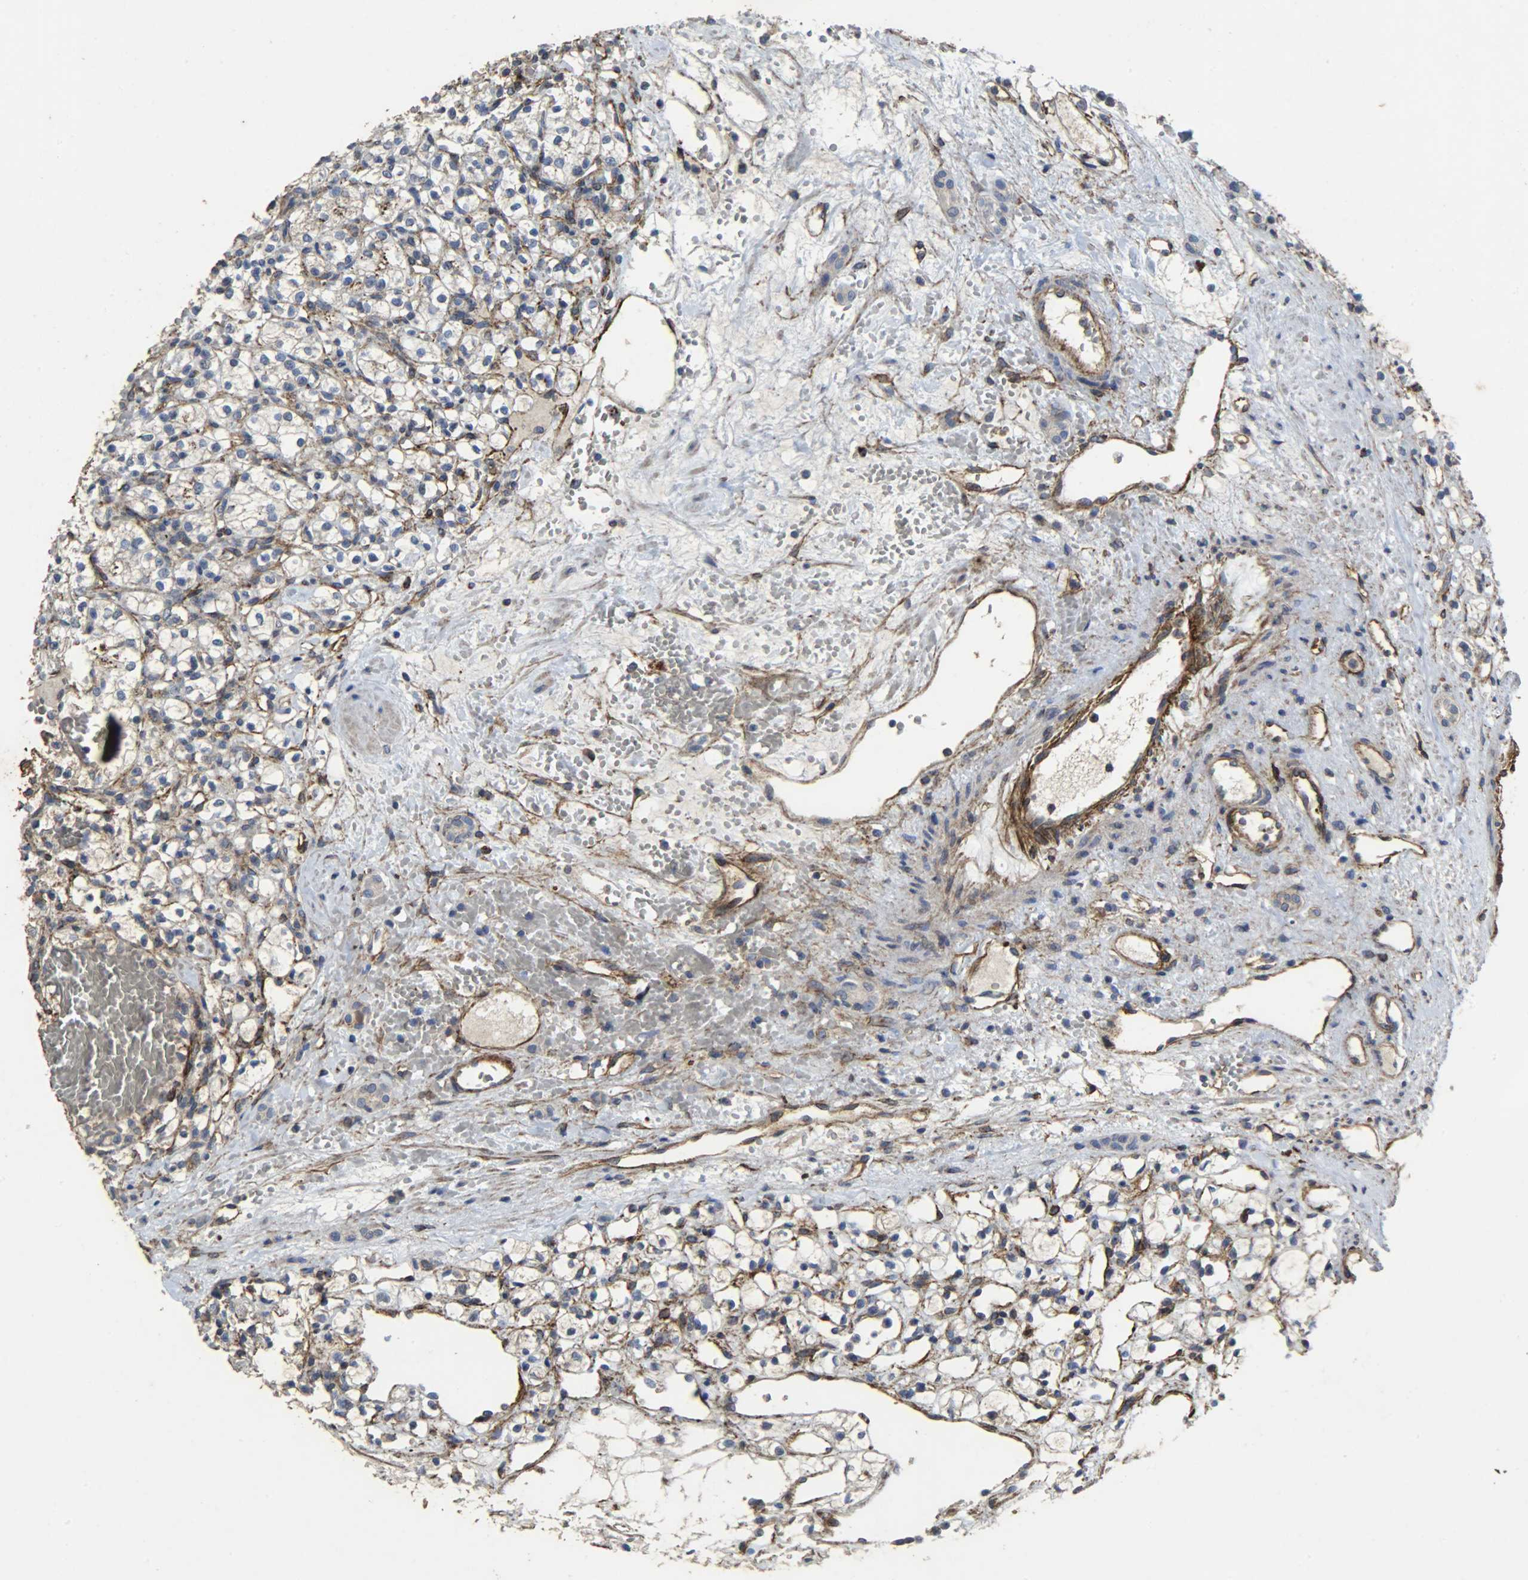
{"staining": {"intensity": "negative", "quantity": "none", "location": "none"}, "tissue": "renal cancer", "cell_type": "Tumor cells", "image_type": "cancer", "snomed": [{"axis": "morphology", "description": "Adenocarcinoma, NOS"}, {"axis": "topography", "description": "Kidney"}], "caption": "Immunohistochemical staining of renal cancer demonstrates no significant staining in tumor cells. (DAB (3,3'-diaminobenzidine) immunohistochemistry (IHC) visualized using brightfield microscopy, high magnification).", "gene": "TPM4", "patient": {"sex": "female", "age": 60}}